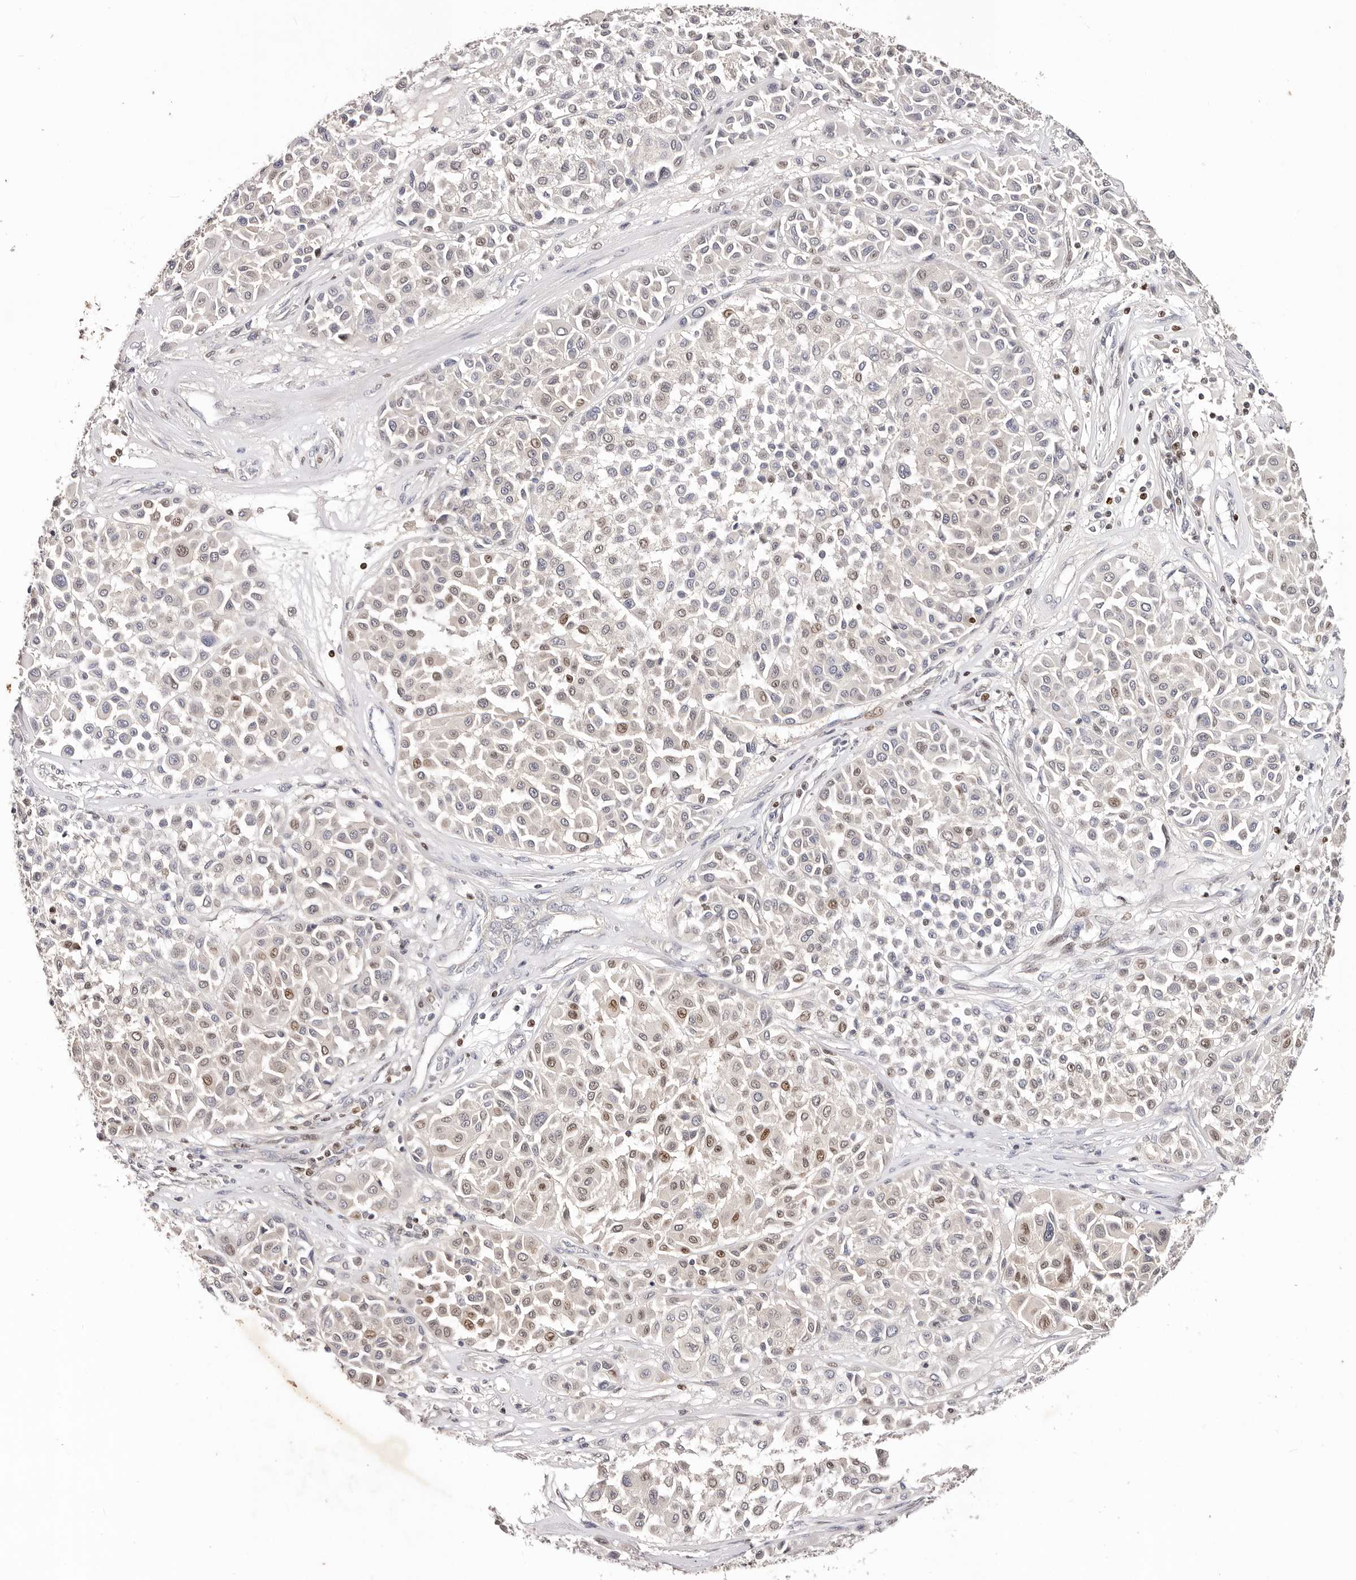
{"staining": {"intensity": "weak", "quantity": "<25%", "location": "nuclear"}, "tissue": "melanoma", "cell_type": "Tumor cells", "image_type": "cancer", "snomed": [{"axis": "morphology", "description": "Malignant melanoma, Metastatic site"}, {"axis": "topography", "description": "Soft tissue"}], "caption": "Image shows no significant protein expression in tumor cells of malignant melanoma (metastatic site).", "gene": "IQGAP3", "patient": {"sex": "male", "age": 41}}